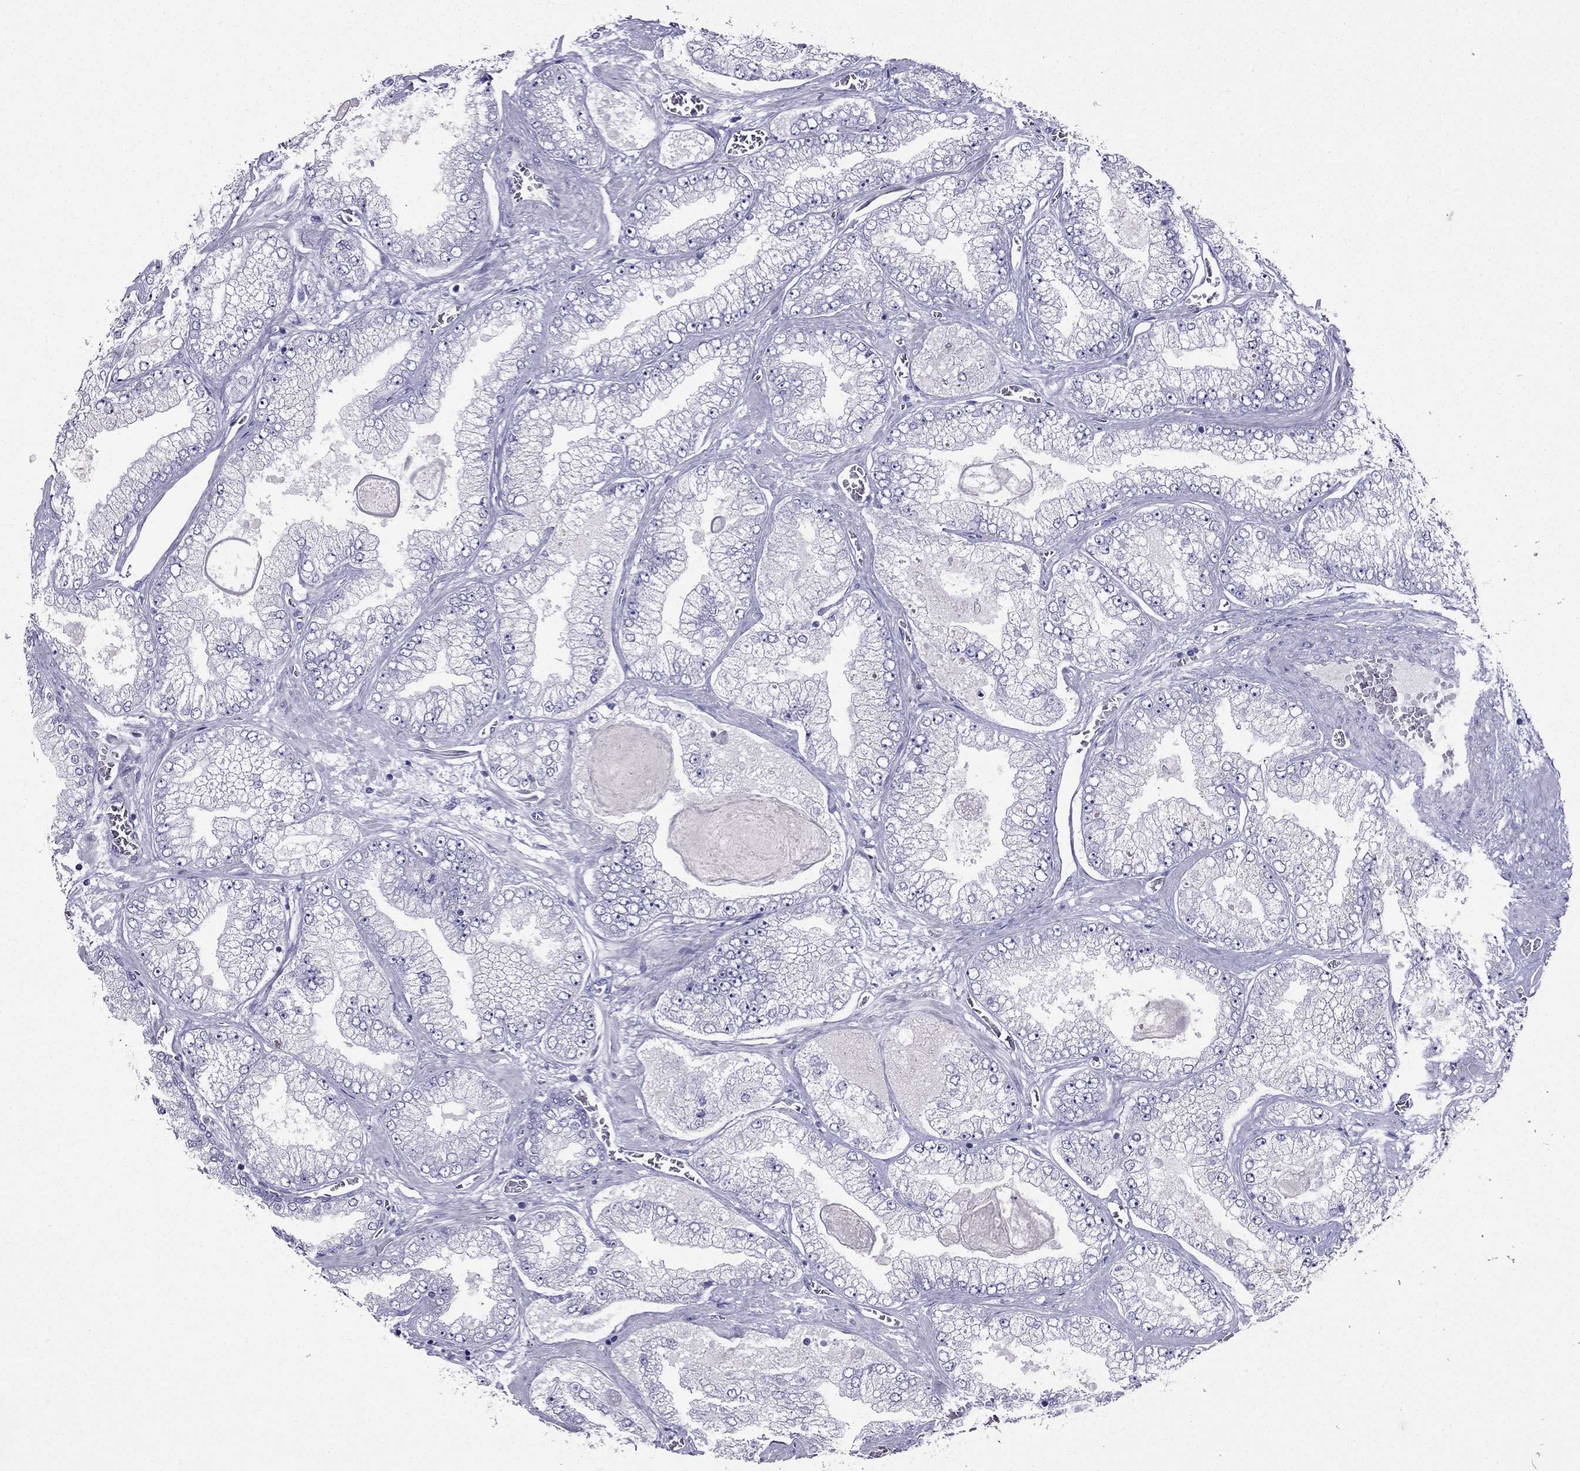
{"staining": {"intensity": "negative", "quantity": "none", "location": "none"}, "tissue": "prostate cancer", "cell_type": "Tumor cells", "image_type": "cancer", "snomed": [{"axis": "morphology", "description": "Adenocarcinoma, Low grade"}, {"axis": "topography", "description": "Prostate"}], "caption": "This is an IHC image of prostate low-grade adenocarcinoma. There is no staining in tumor cells.", "gene": "ZNF541", "patient": {"sex": "male", "age": 57}}